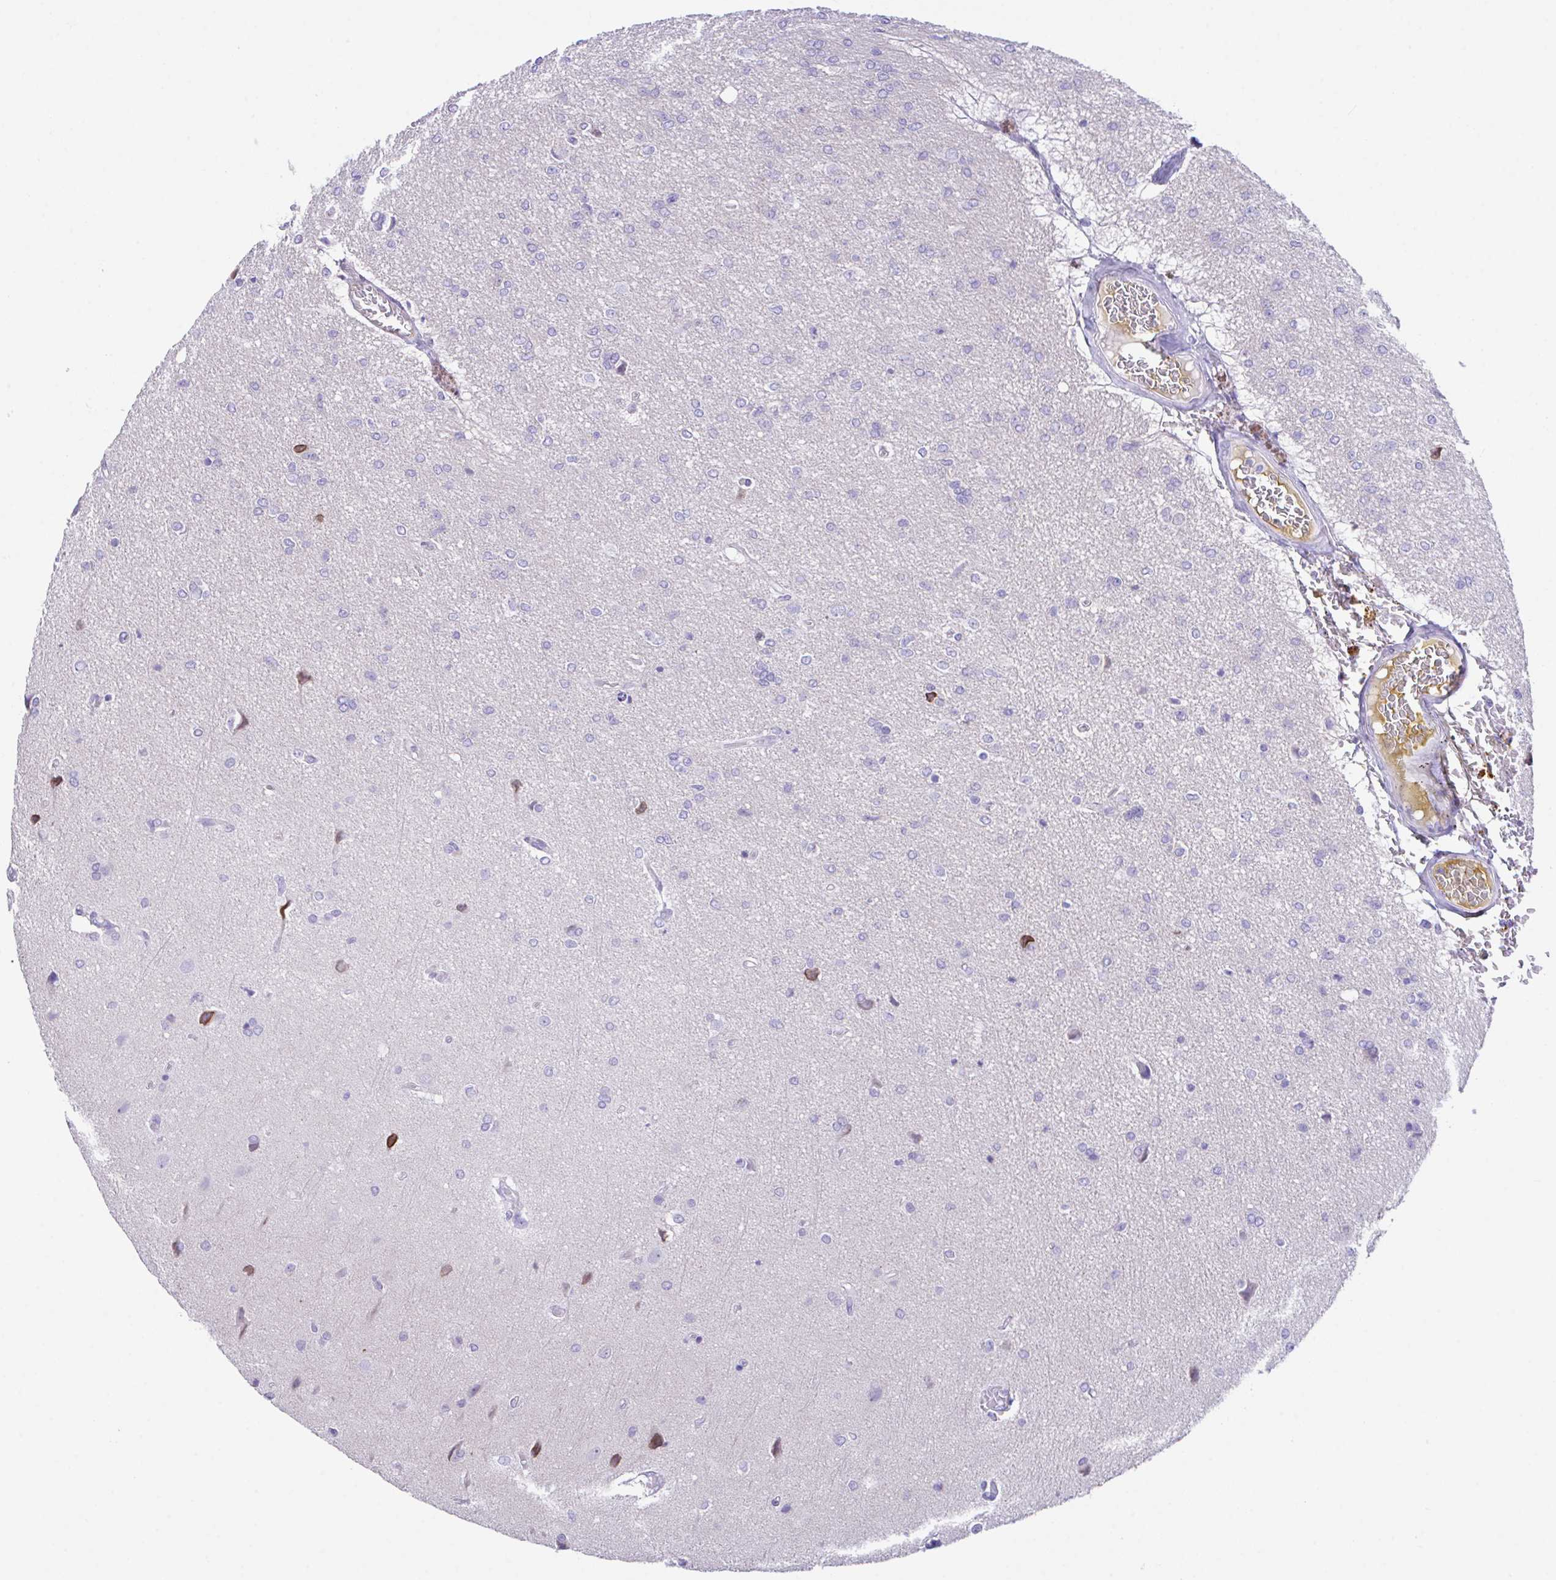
{"staining": {"intensity": "negative", "quantity": "none", "location": "none"}, "tissue": "glioma", "cell_type": "Tumor cells", "image_type": "cancer", "snomed": [{"axis": "morphology", "description": "Glioma, malignant, Low grade"}, {"axis": "topography", "description": "Brain"}], "caption": "Immunohistochemical staining of glioma shows no significant positivity in tumor cells.", "gene": "SLC16A6", "patient": {"sex": "male", "age": 26}}